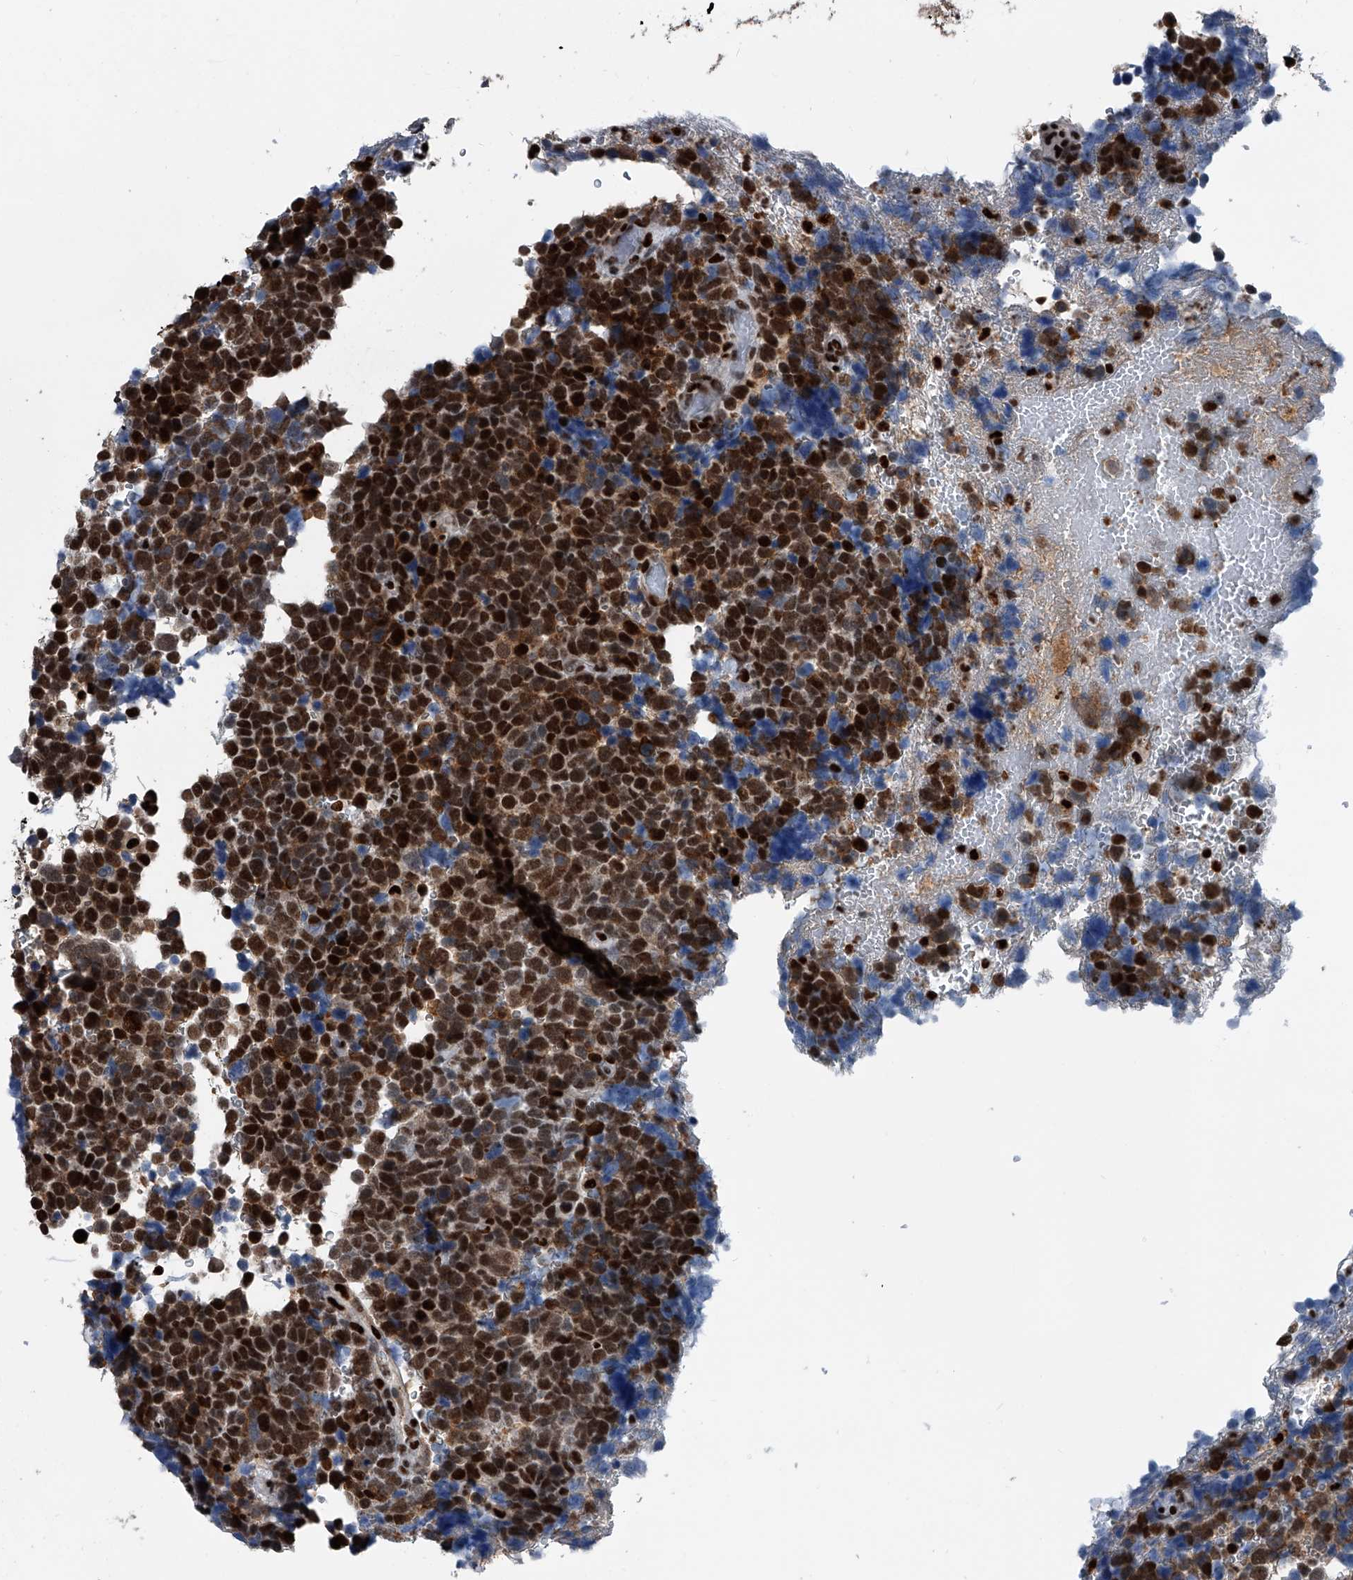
{"staining": {"intensity": "strong", "quantity": ">75%", "location": "cytoplasmic/membranous,nuclear"}, "tissue": "urothelial cancer", "cell_type": "Tumor cells", "image_type": "cancer", "snomed": [{"axis": "morphology", "description": "Urothelial carcinoma, High grade"}, {"axis": "topography", "description": "Urinary bladder"}], "caption": "Human urothelial cancer stained with a protein marker shows strong staining in tumor cells.", "gene": "FKBP5", "patient": {"sex": "female", "age": 82}}